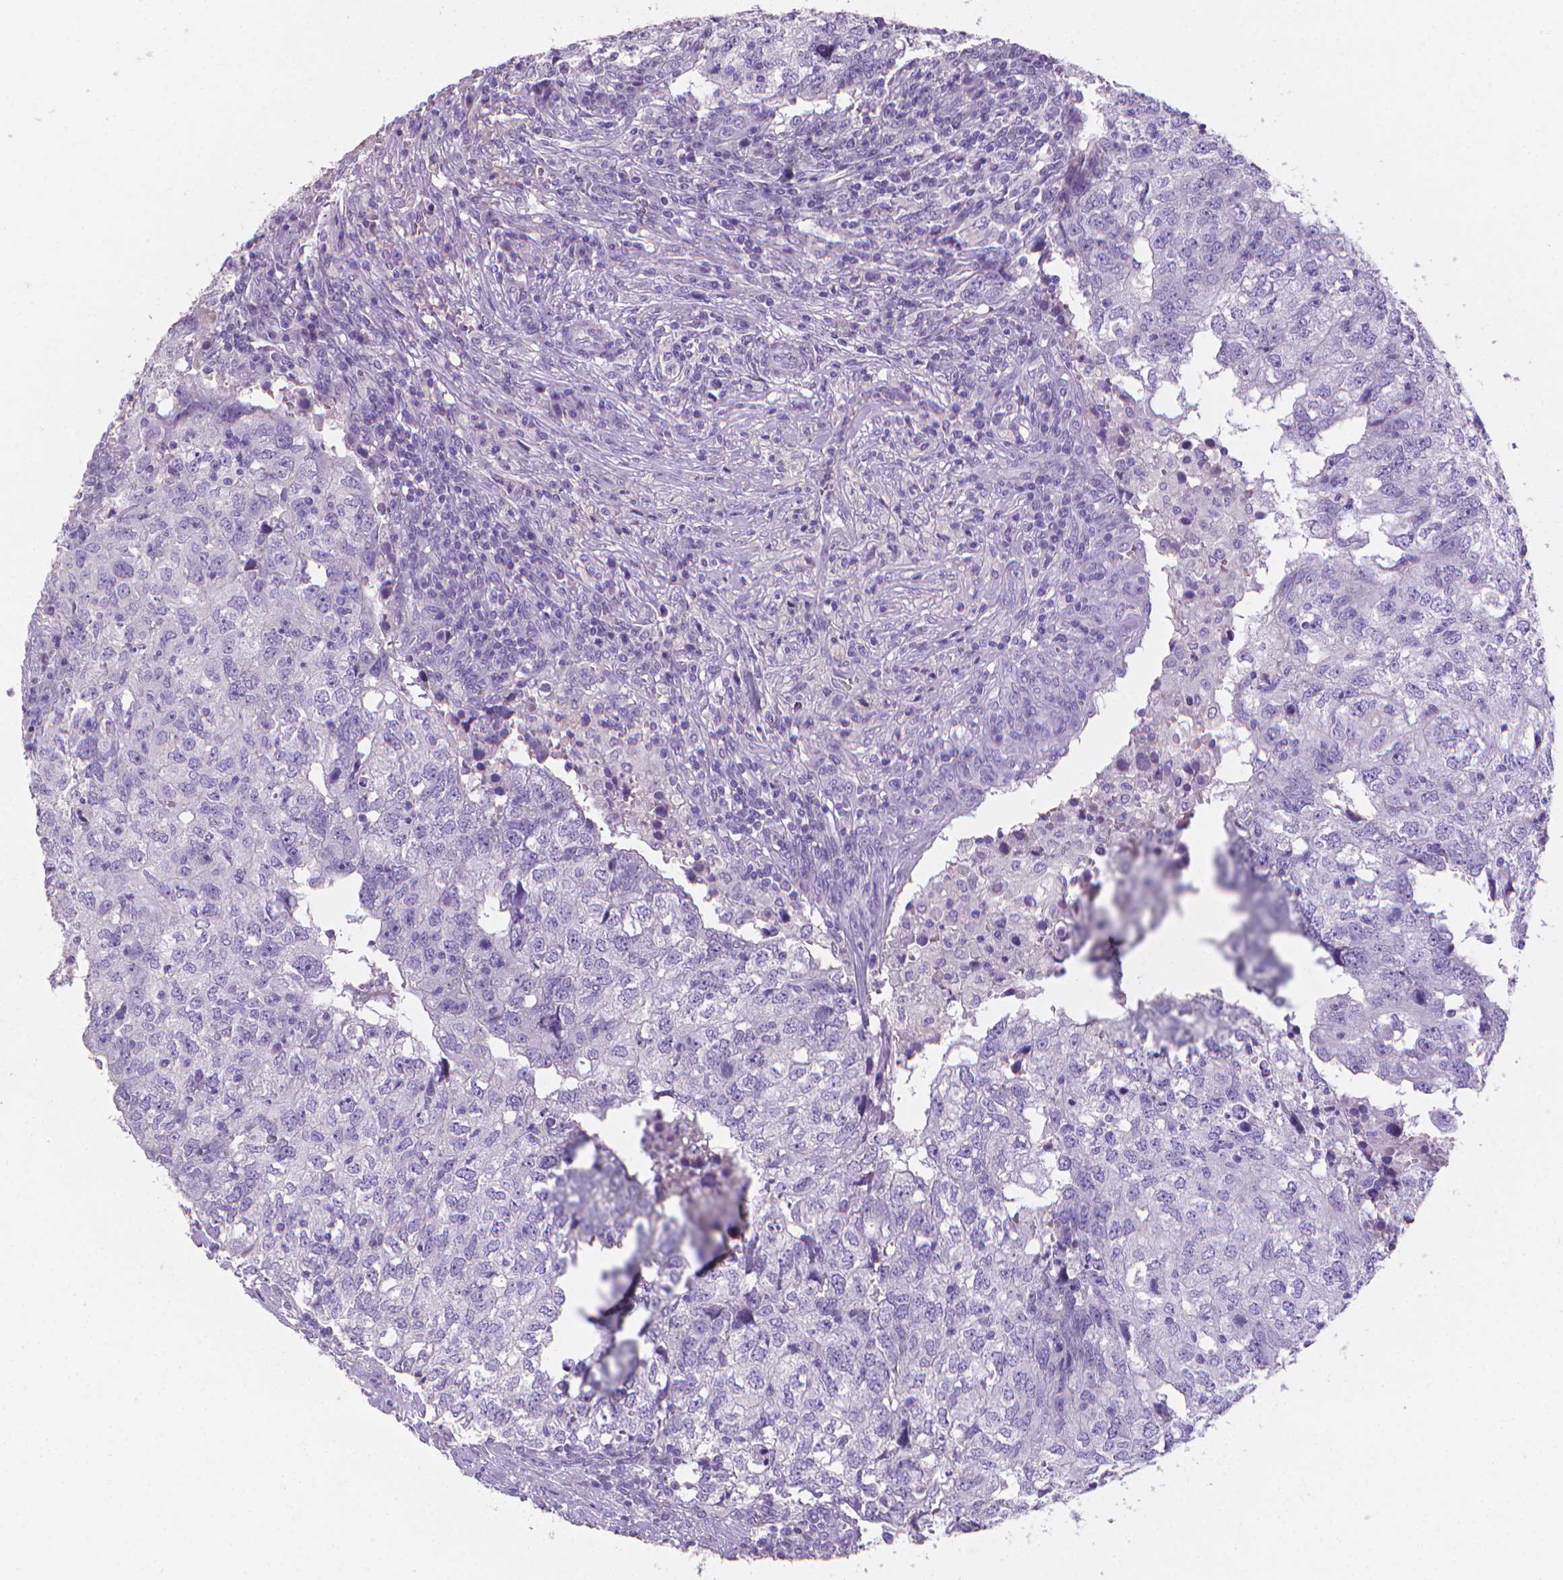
{"staining": {"intensity": "negative", "quantity": "none", "location": "none"}, "tissue": "breast cancer", "cell_type": "Tumor cells", "image_type": "cancer", "snomed": [{"axis": "morphology", "description": "Duct carcinoma"}, {"axis": "topography", "description": "Breast"}], "caption": "An immunohistochemistry (IHC) micrograph of breast cancer is shown. There is no staining in tumor cells of breast cancer.", "gene": "XPNPEP2", "patient": {"sex": "female", "age": 30}}